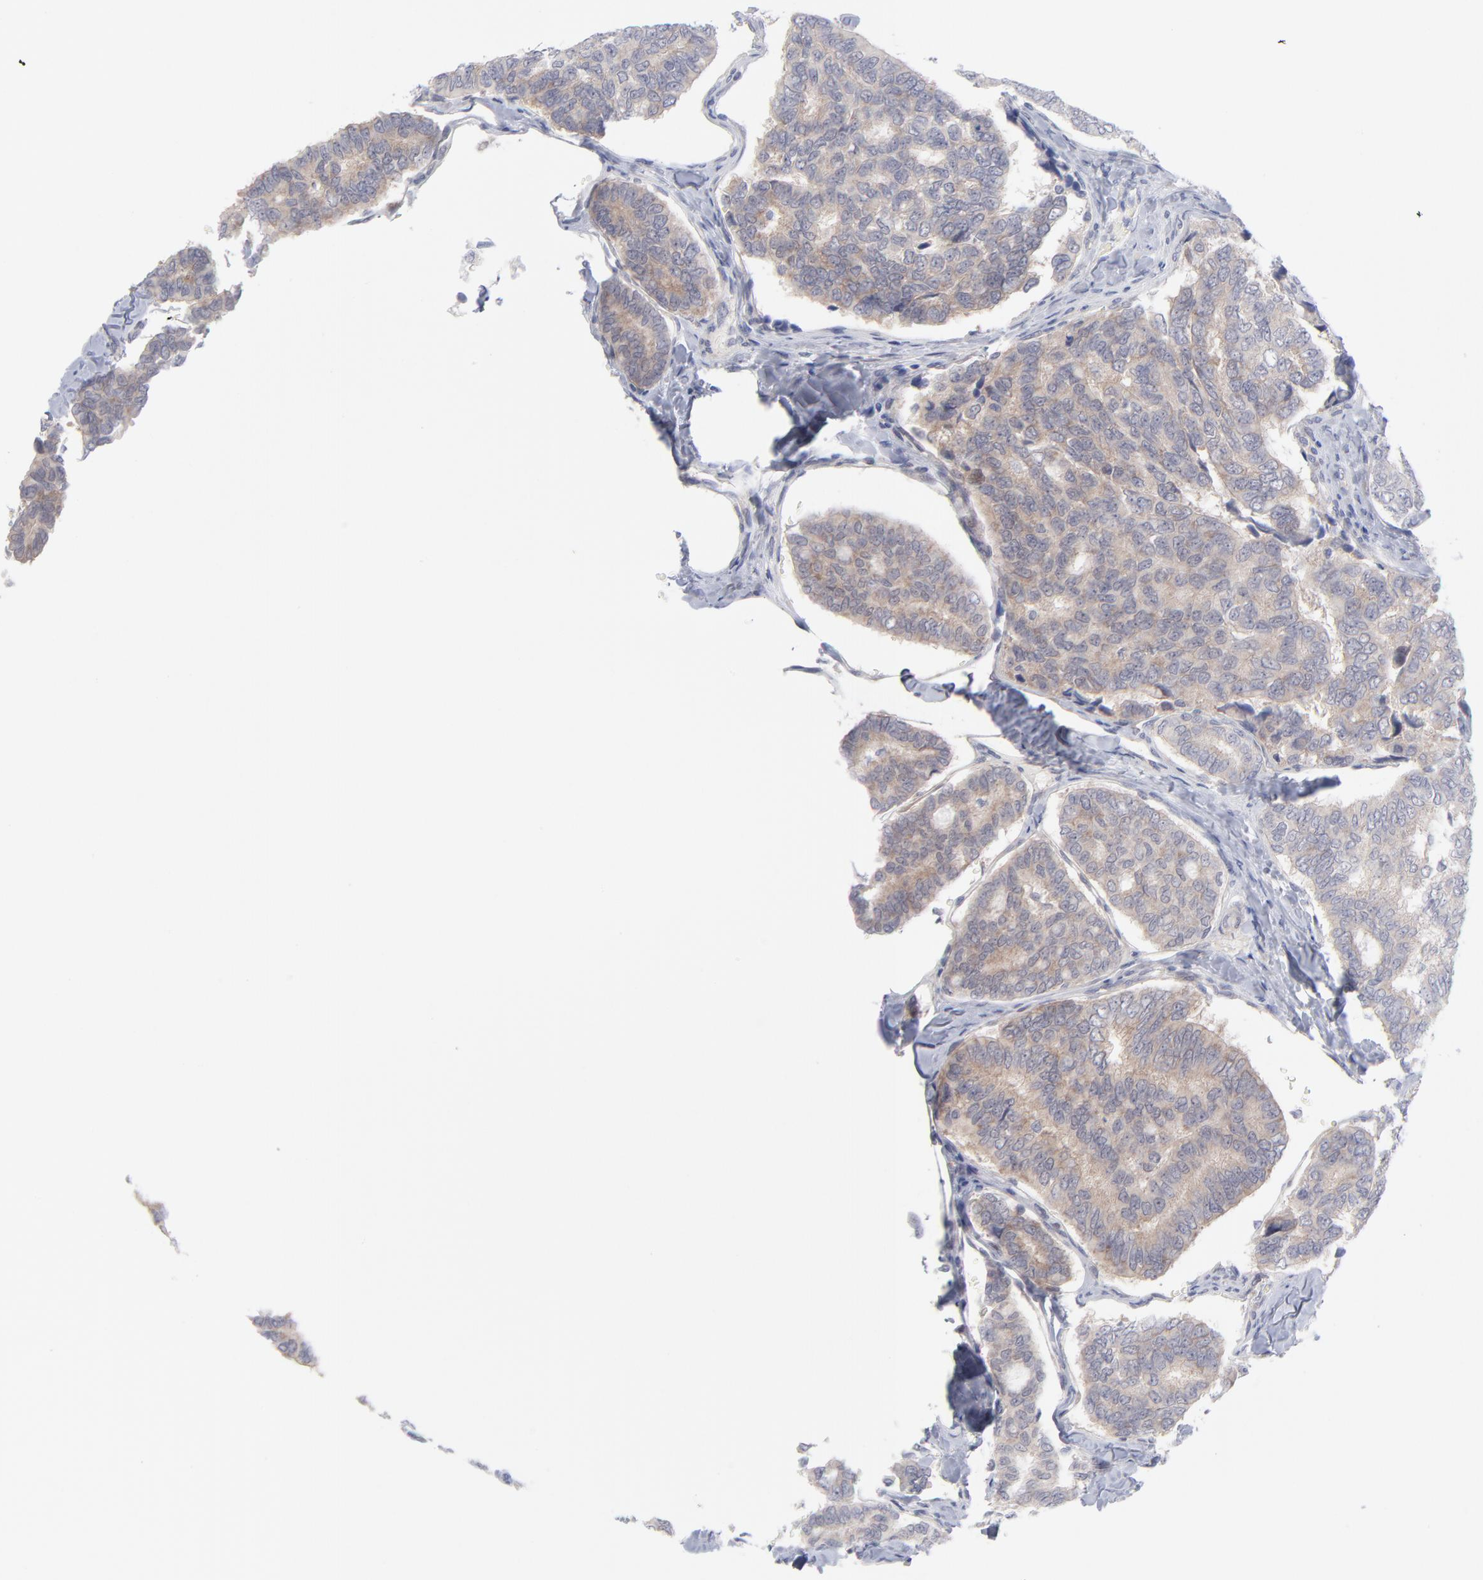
{"staining": {"intensity": "weak", "quantity": "25%-75%", "location": "cytoplasmic/membranous"}, "tissue": "thyroid cancer", "cell_type": "Tumor cells", "image_type": "cancer", "snomed": [{"axis": "morphology", "description": "Papillary adenocarcinoma, NOS"}, {"axis": "topography", "description": "Thyroid gland"}], "caption": "About 25%-75% of tumor cells in human thyroid cancer (papillary adenocarcinoma) exhibit weak cytoplasmic/membranous protein expression as visualized by brown immunohistochemical staining.", "gene": "RPS24", "patient": {"sex": "female", "age": 35}}